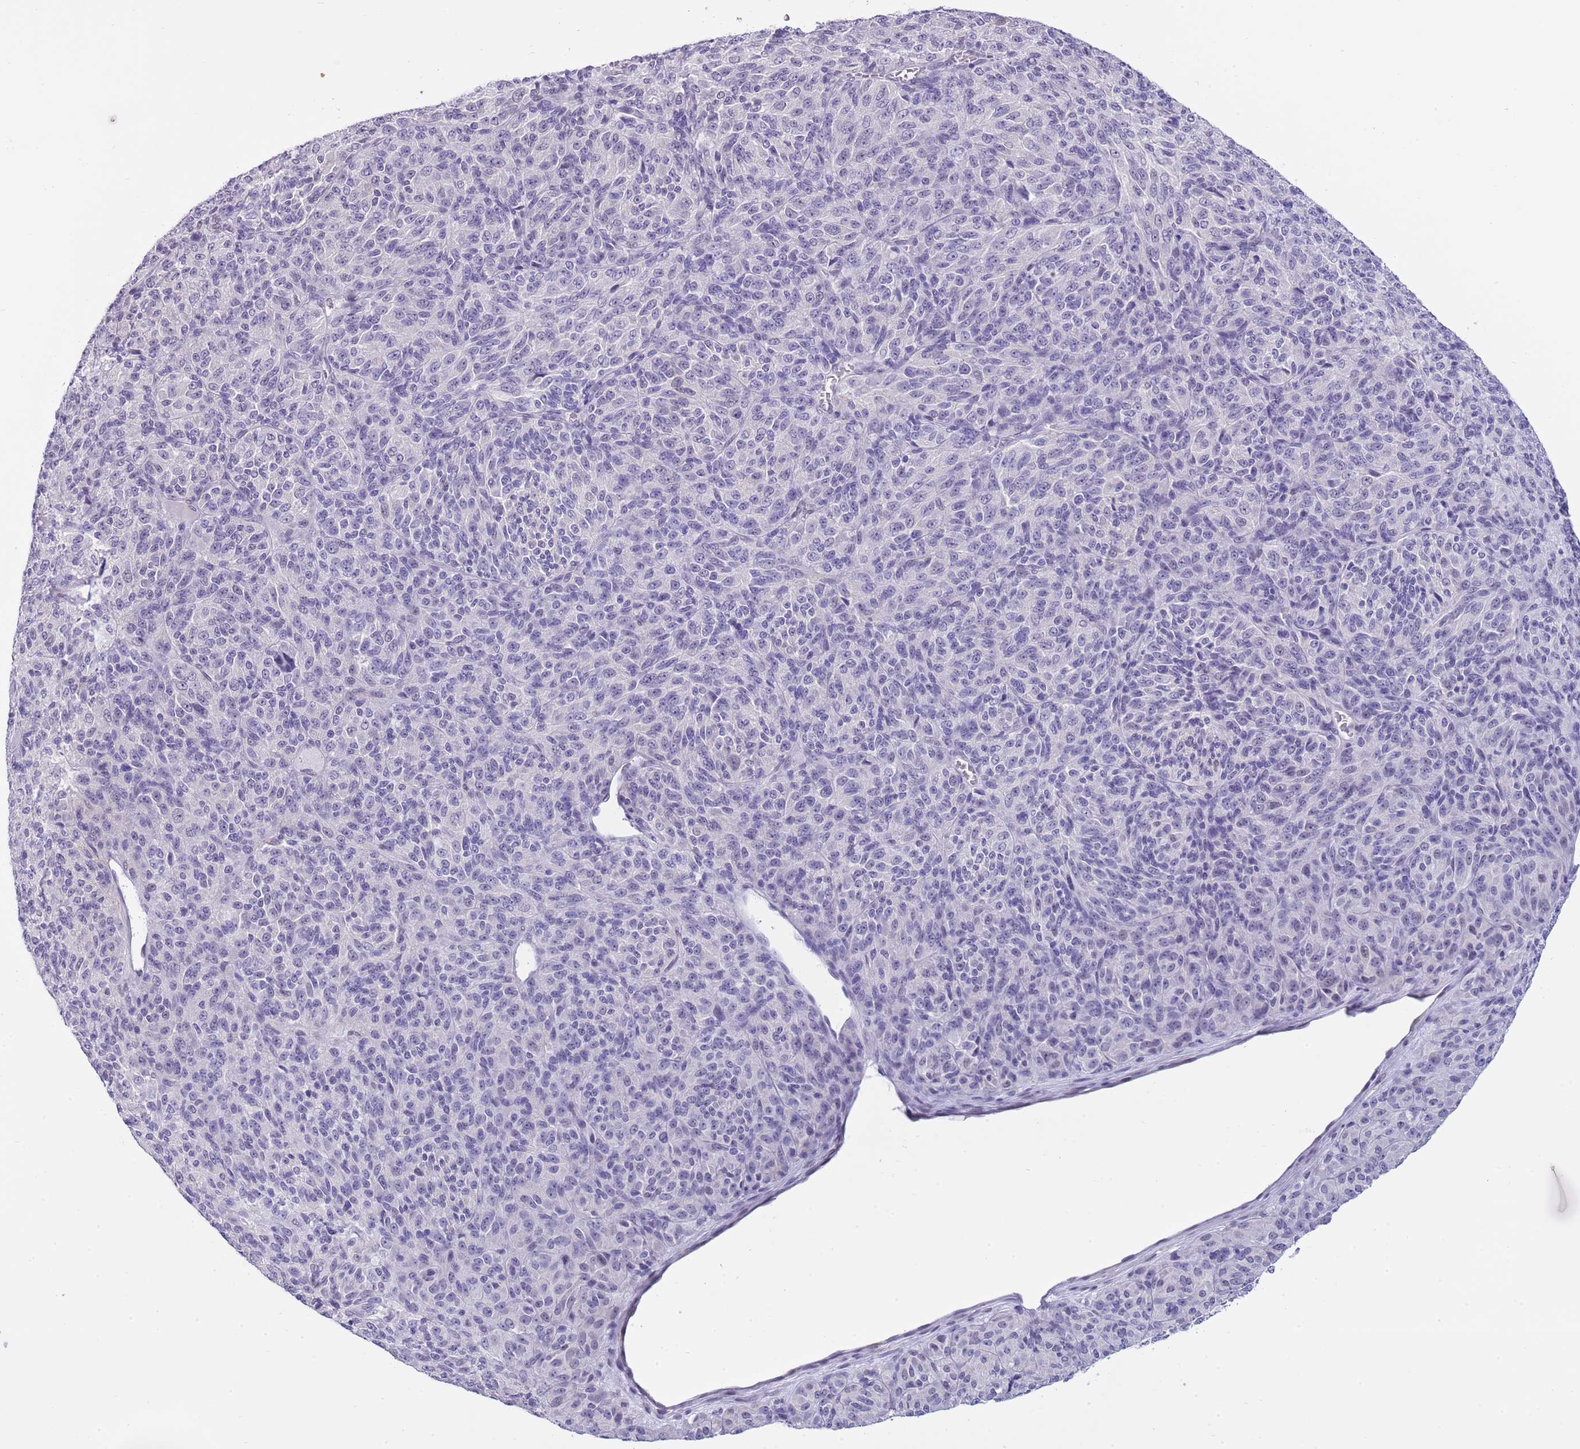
{"staining": {"intensity": "negative", "quantity": "none", "location": "none"}, "tissue": "melanoma", "cell_type": "Tumor cells", "image_type": "cancer", "snomed": [{"axis": "morphology", "description": "Malignant melanoma, Metastatic site"}, {"axis": "topography", "description": "Brain"}], "caption": "Immunohistochemical staining of malignant melanoma (metastatic site) reveals no significant expression in tumor cells.", "gene": "PPP1R17", "patient": {"sex": "female", "age": 56}}